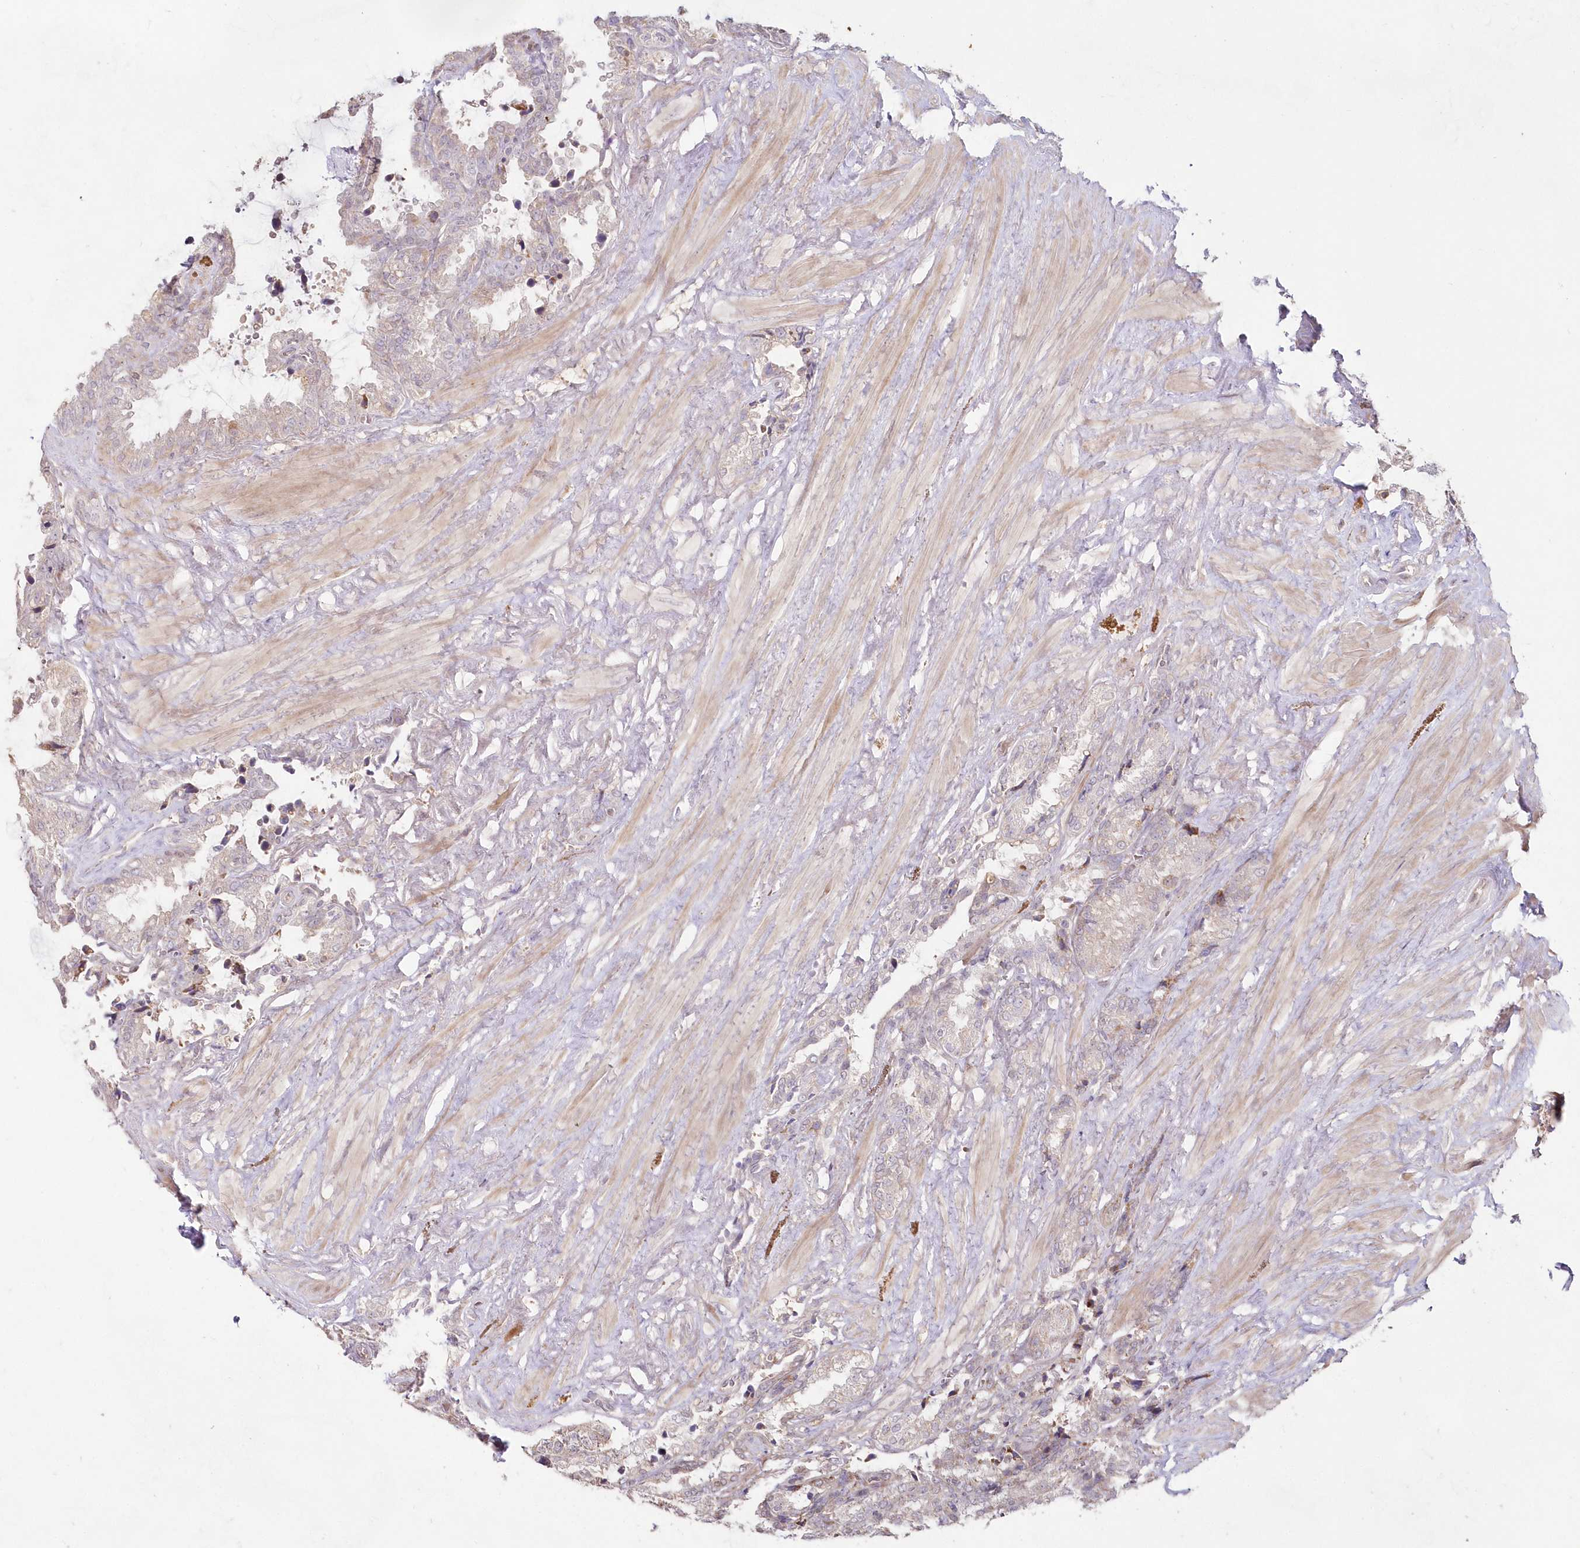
{"staining": {"intensity": "weak", "quantity": "25%-75%", "location": "cytoplasmic/membranous,nuclear"}, "tissue": "seminal vesicle", "cell_type": "Glandular cells", "image_type": "normal", "snomed": [{"axis": "morphology", "description": "Normal tissue, NOS"}, {"axis": "topography", "description": "Seminal veicle"}], "caption": "The image demonstrates a brown stain indicating the presence of a protein in the cytoplasmic/membranous,nuclear of glandular cells in seminal vesicle. The staining is performed using DAB (3,3'-diaminobenzidine) brown chromogen to label protein expression. The nuclei are counter-stained blue using hematoxylin.", "gene": "IMPA1", "patient": {"sex": "male", "age": 46}}